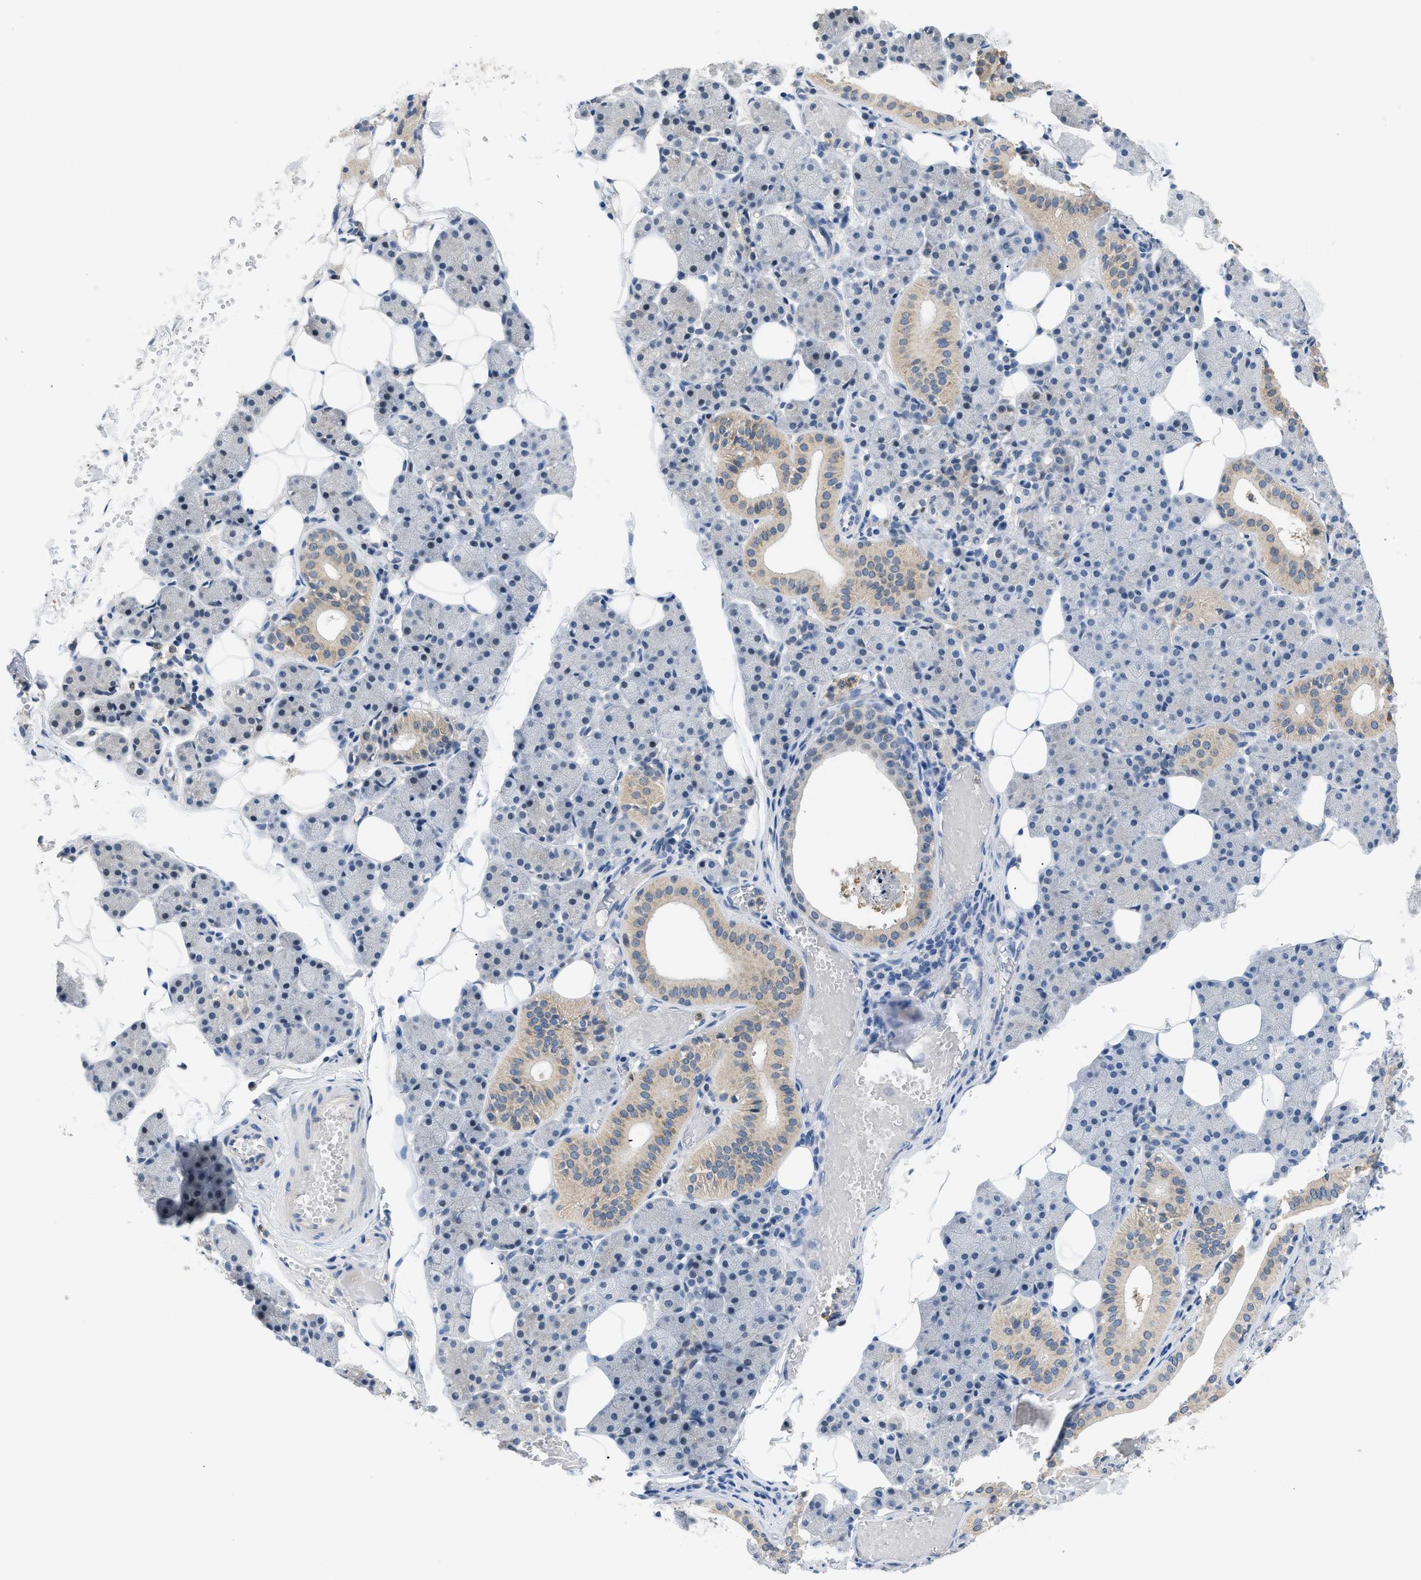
{"staining": {"intensity": "weak", "quantity": "<25%", "location": "cytoplasmic/membranous"}, "tissue": "salivary gland", "cell_type": "Glandular cells", "image_type": "normal", "snomed": [{"axis": "morphology", "description": "Normal tissue, NOS"}, {"axis": "topography", "description": "Salivary gland"}], "caption": "Immunohistochemistry histopathology image of benign salivary gland: human salivary gland stained with DAB demonstrates no significant protein positivity in glandular cells.", "gene": "TOMM34", "patient": {"sex": "female", "age": 33}}